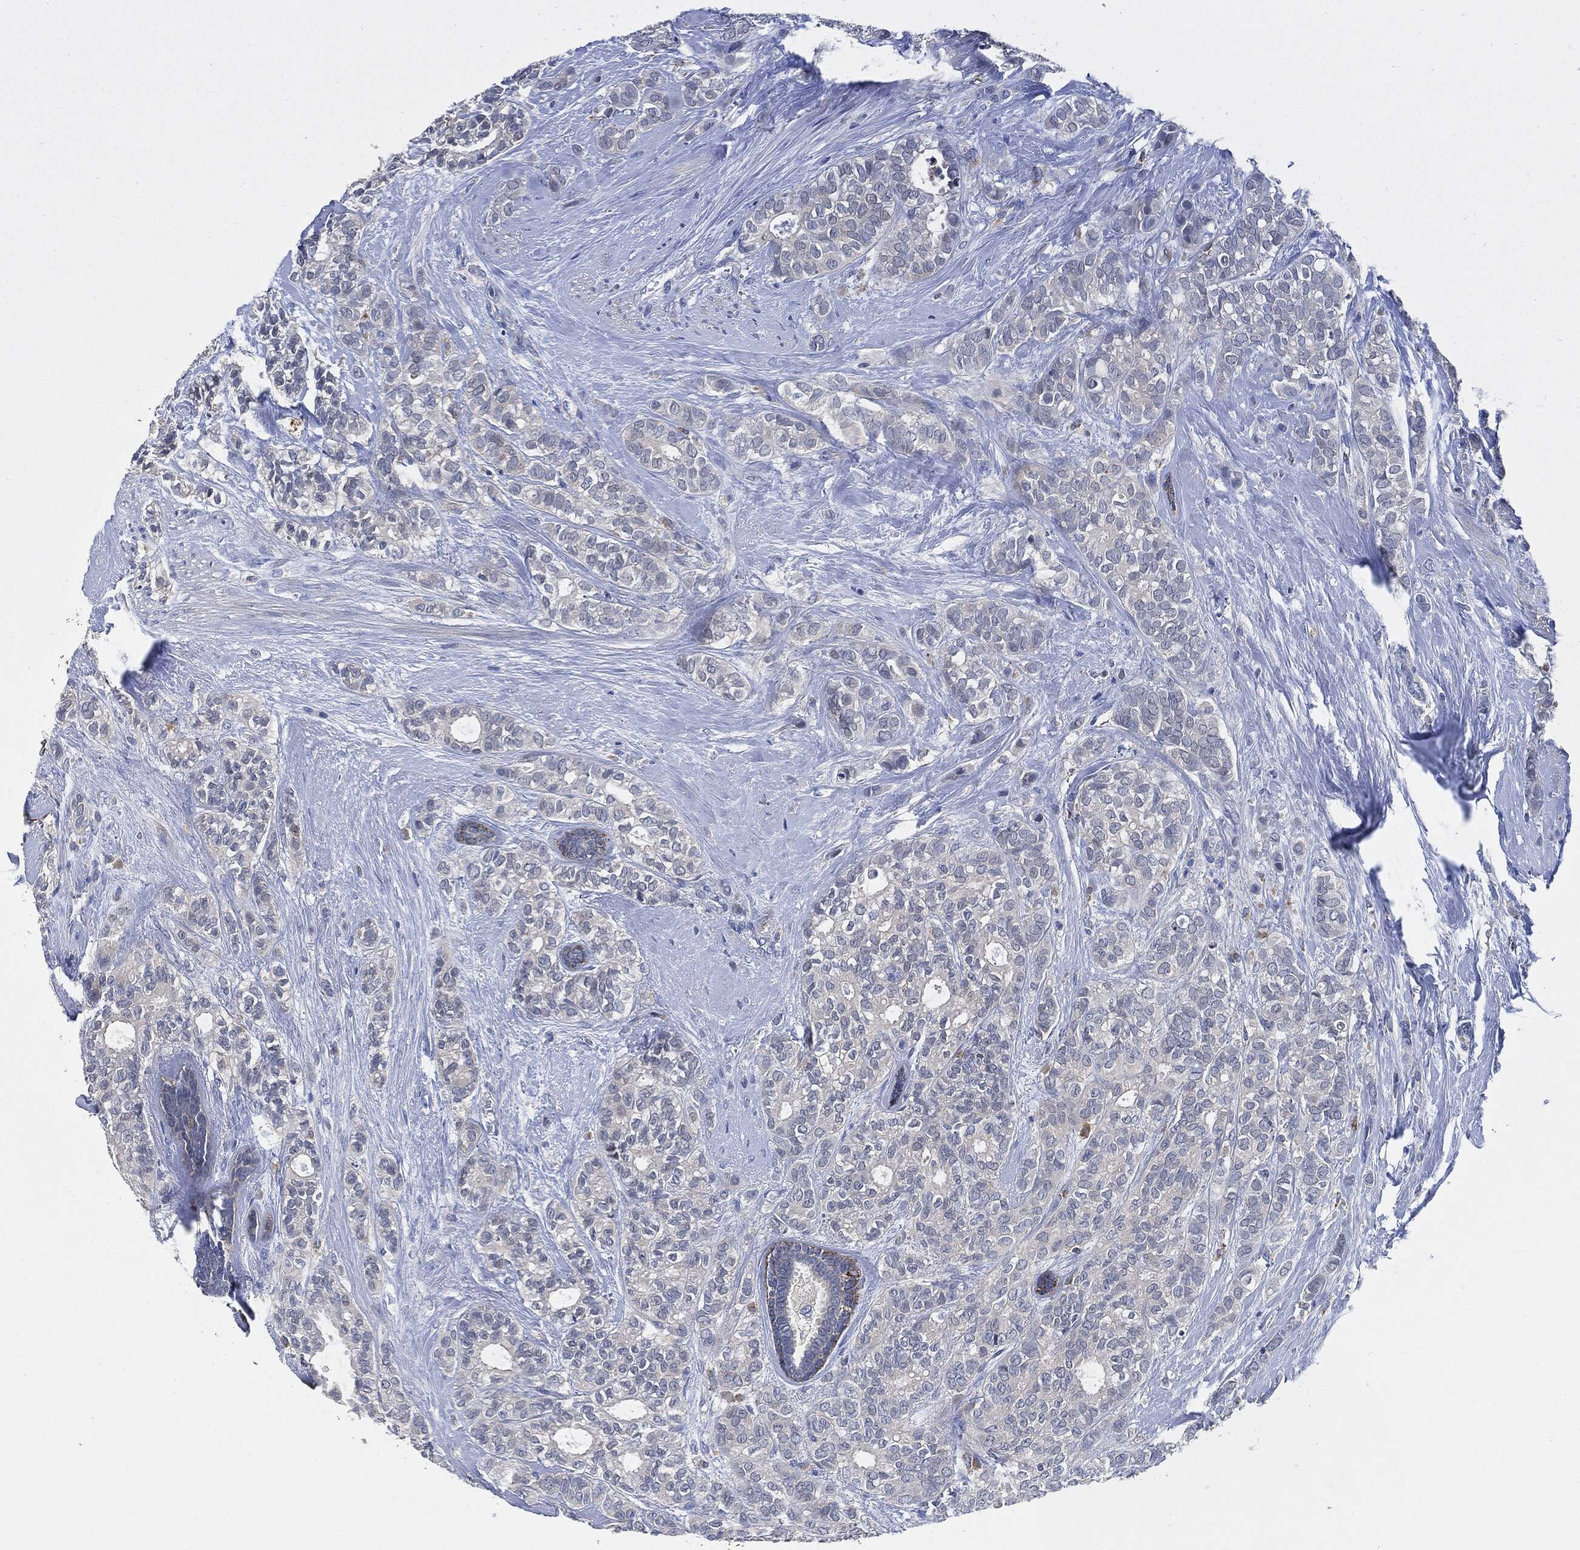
{"staining": {"intensity": "negative", "quantity": "none", "location": "none"}, "tissue": "breast cancer", "cell_type": "Tumor cells", "image_type": "cancer", "snomed": [{"axis": "morphology", "description": "Duct carcinoma"}, {"axis": "topography", "description": "Breast"}], "caption": "Tumor cells are negative for brown protein staining in breast infiltrating ductal carcinoma. (DAB immunohistochemistry (IHC) visualized using brightfield microscopy, high magnification).", "gene": "VSIG4", "patient": {"sex": "female", "age": 71}}